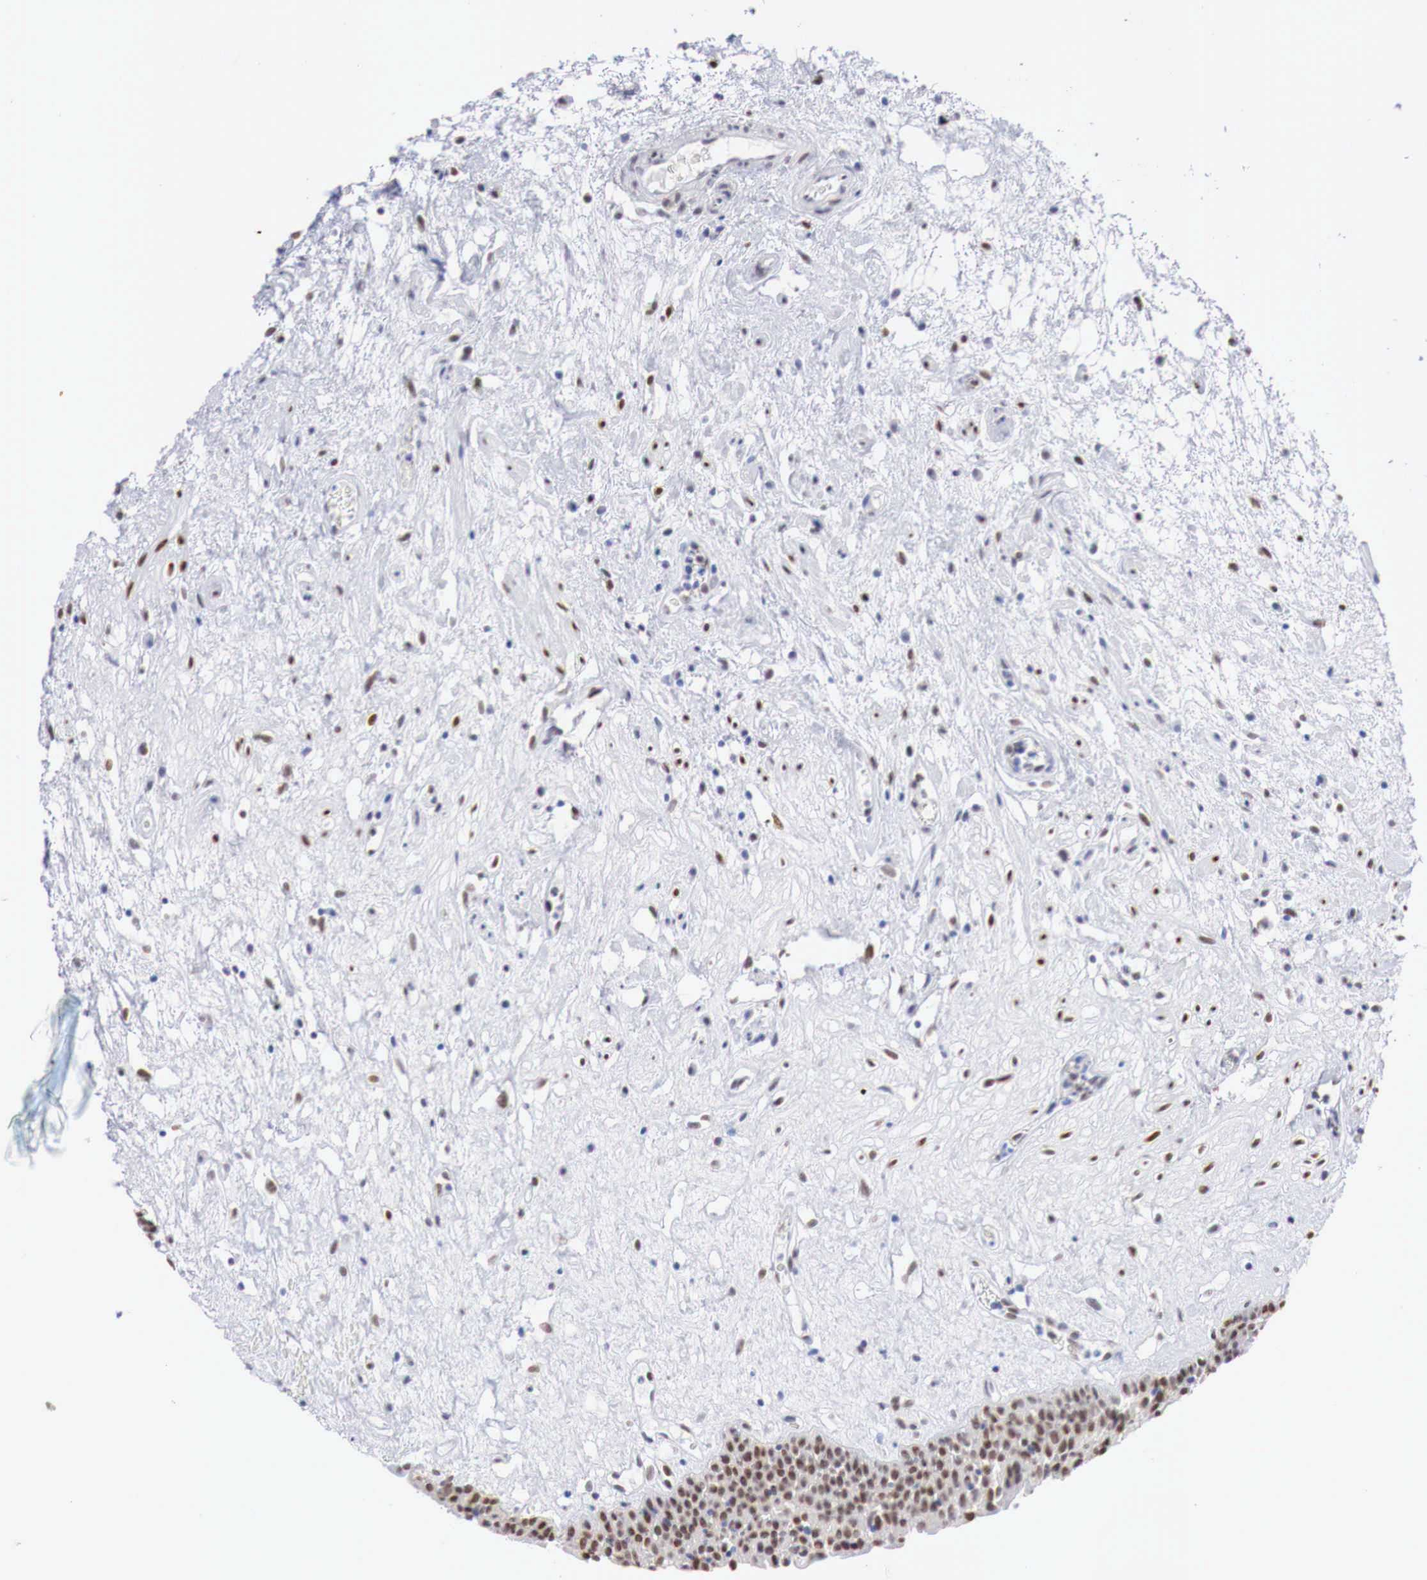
{"staining": {"intensity": "strong", "quantity": ">75%", "location": "nuclear"}, "tissue": "urinary bladder", "cell_type": "Urothelial cells", "image_type": "normal", "snomed": [{"axis": "morphology", "description": "Normal tissue, NOS"}, {"axis": "topography", "description": "Urinary bladder"}], "caption": "Benign urinary bladder shows strong nuclear staining in approximately >75% of urothelial cells, visualized by immunohistochemistry. (DAB IHC with brightfield microscopy, high magnification).", "gene": "FOXP2", "patient": {"sex": "male", "age": 48}}